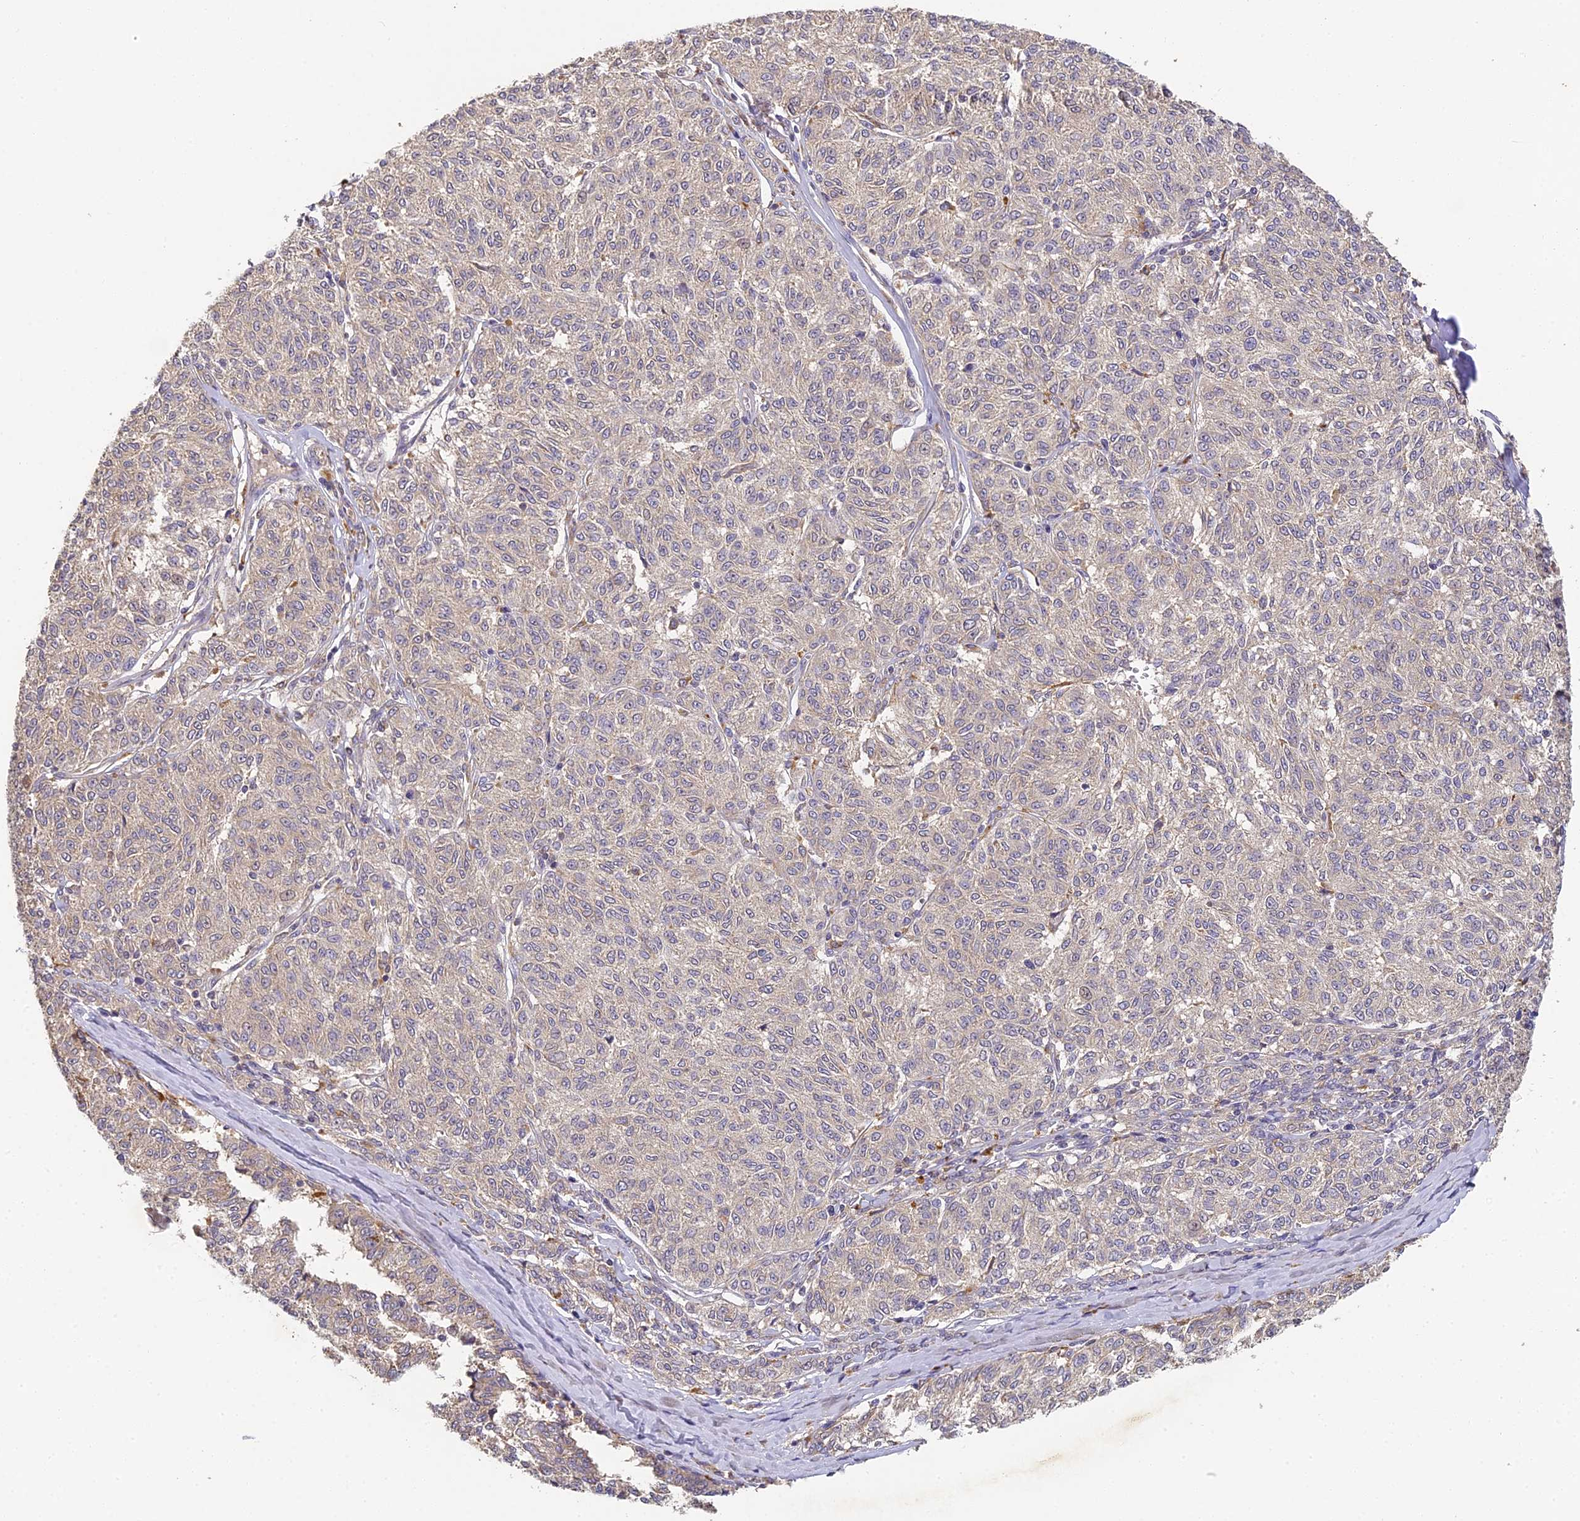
{"staining": {"intensity": "weak", "quantity": "25%-75%", "location": "cytoplasmic/membranous"}, "tissue": "melanoma", "cell_type": "Tumor cells", "image_type": "cancer", "snomed": [{"axis": "morphology", "description": "Malignant melanoma, NOS"}, {"axis": "topography", "description": "Skin"}], "caption": "Immunohistochemical staining of melanoma demonstrates weak cytoplasmic/membranous protein expression in about 25%-75% of tumor cells. The staining is performed using DAB (3,3'-diaminobenzidine) brown chromogen to label protein expression. The nuclei are counter-stained blue using hematoxylin.", "gene": "YAE1", "patient": {"sex": "female", "age": 72}}